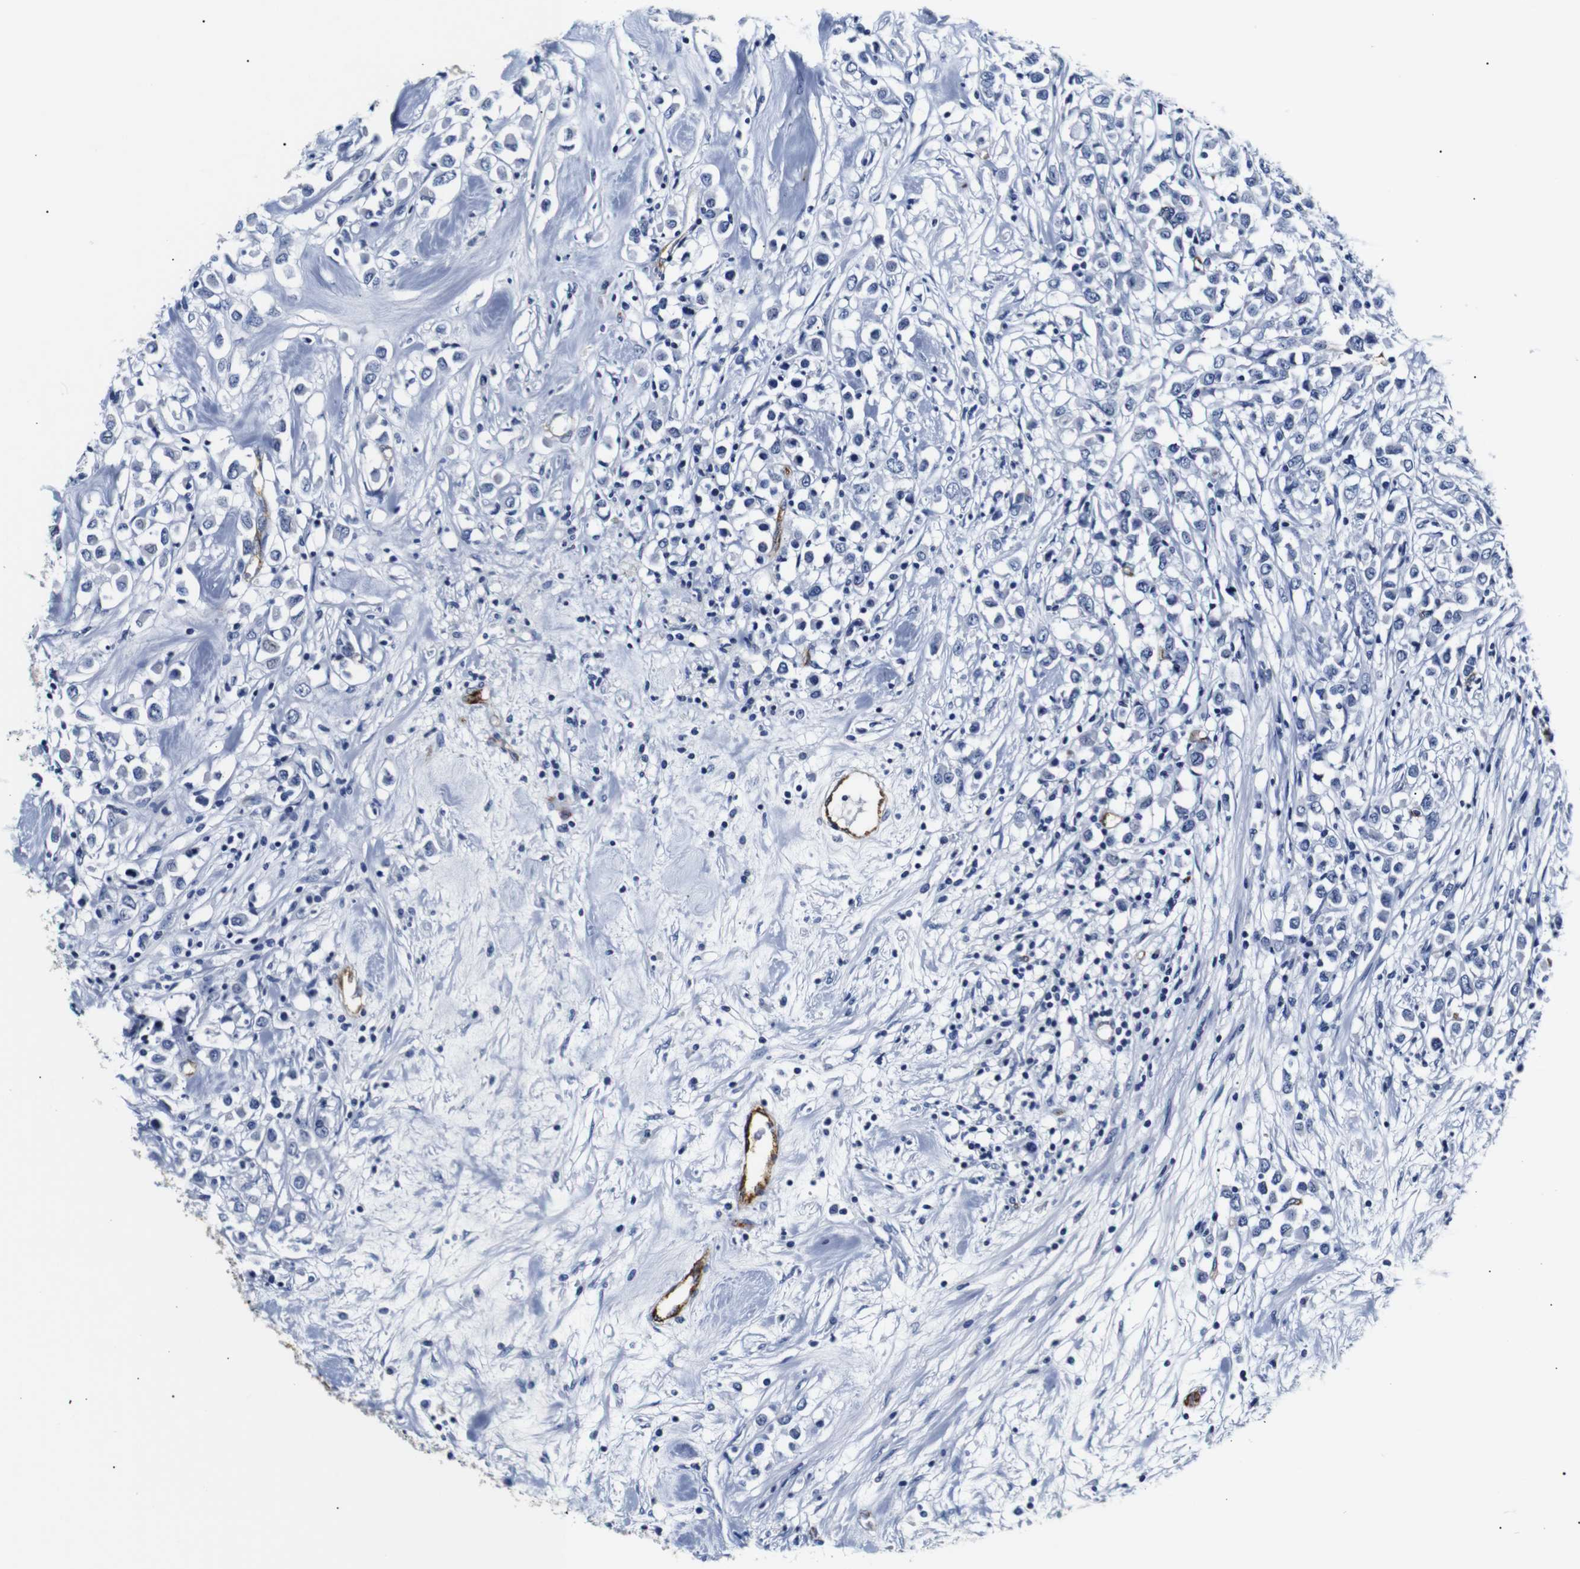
{"staining": {"intensity": "negative", "quantity": "none", "location": "none"}, "tissue": "breast cancer", "cell_type": "Tumor cells", "image_type": "cancer", "snomed": [{"axis": "morphology", "description": "Duct carcinoma"}, {"axis": "topography", "description": "Breast"}], "caption": "Immunohistochemistry (IHC) micrograph of neoplastic tissue: human breast cancer stained with DAB shows no significant protein positivity in tumor cells.", "gene": "MUC4", "patient": {"sex": "female", "age": 61}}